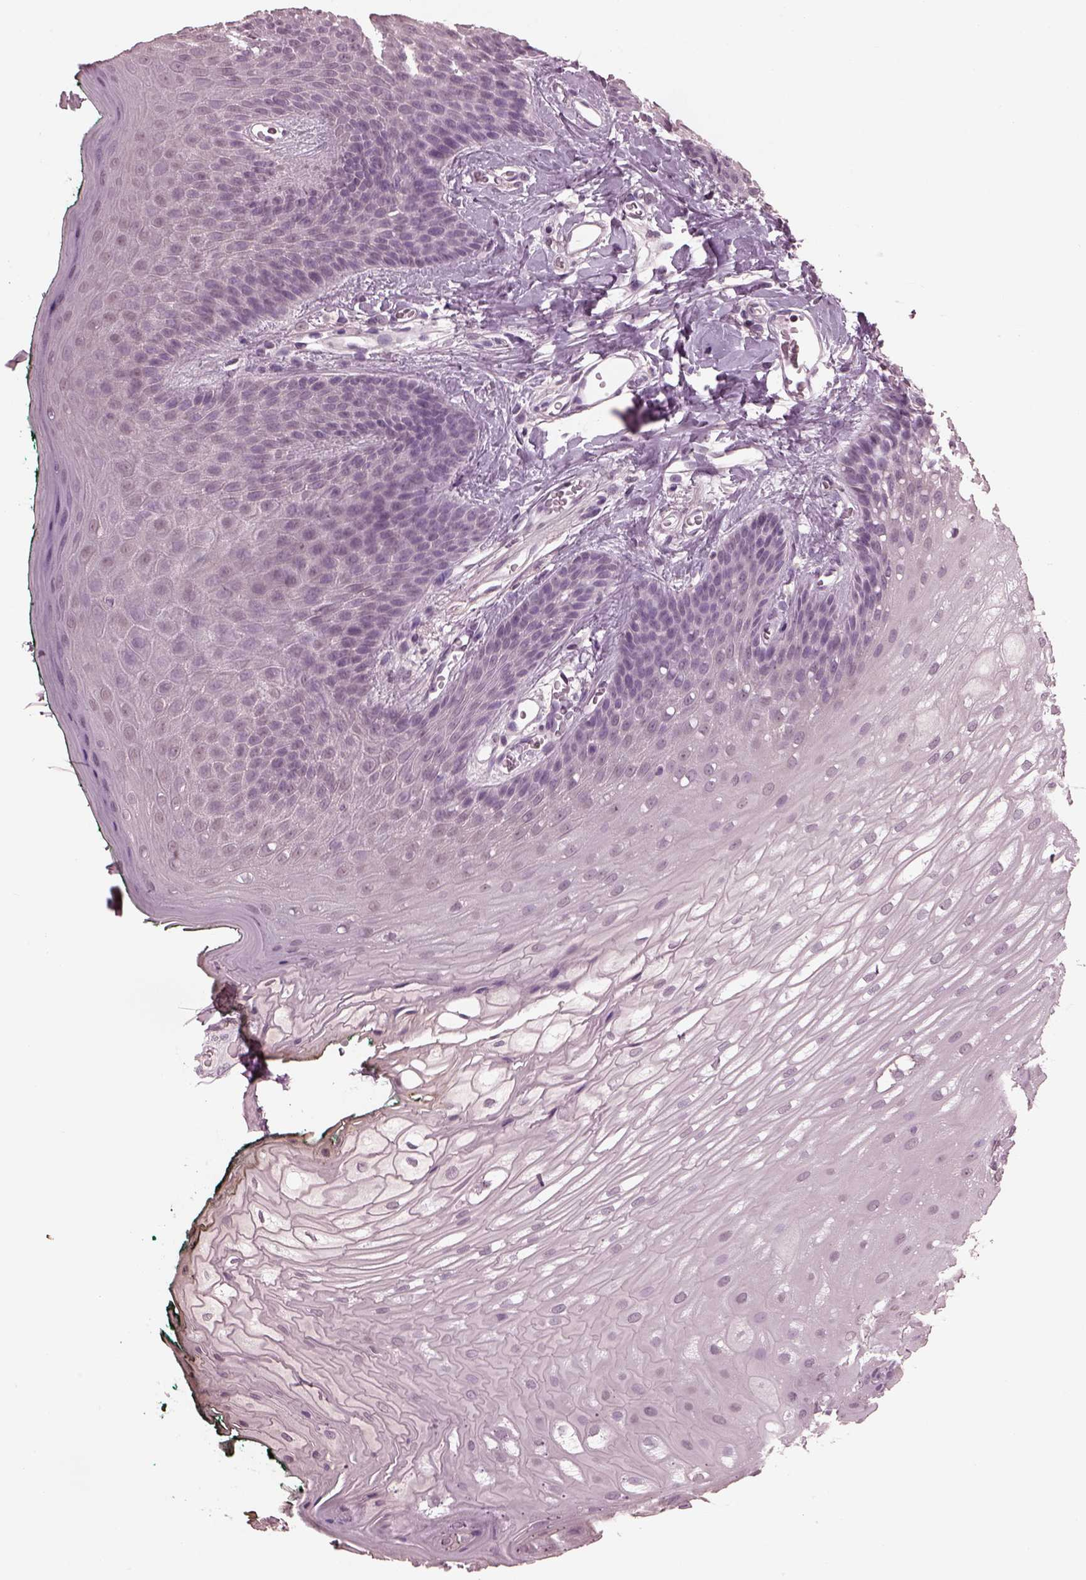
{"staining": {"intensity": "negative", "quantity": "none", "location": "none"}, "tissue": "oral mucosa", "cell_type": "Squamous epithelial cells", "image_type": "normal", "snomed": [{"axis": "morphology", "description": "Normal tissue, NOS"}, {"axis": "topography", "description": "Oral tissue"}, {"axis": "topography", "description": "Head-Neck"}], "caption": "A high-resolution image shows immunohistochemistry (IHC) staining of unremarkable oral mucosa, which reveals no significant positivity in squamous epithelial cells. Brightfield microscopy of immunohistochemistry stained with DAB (3,3'-diaminobenzidine) (brown) and hematoxylin (blue), captured at high magnification.", "gene": "TSKS", "patient": {"sex": "female", "age": 68}}